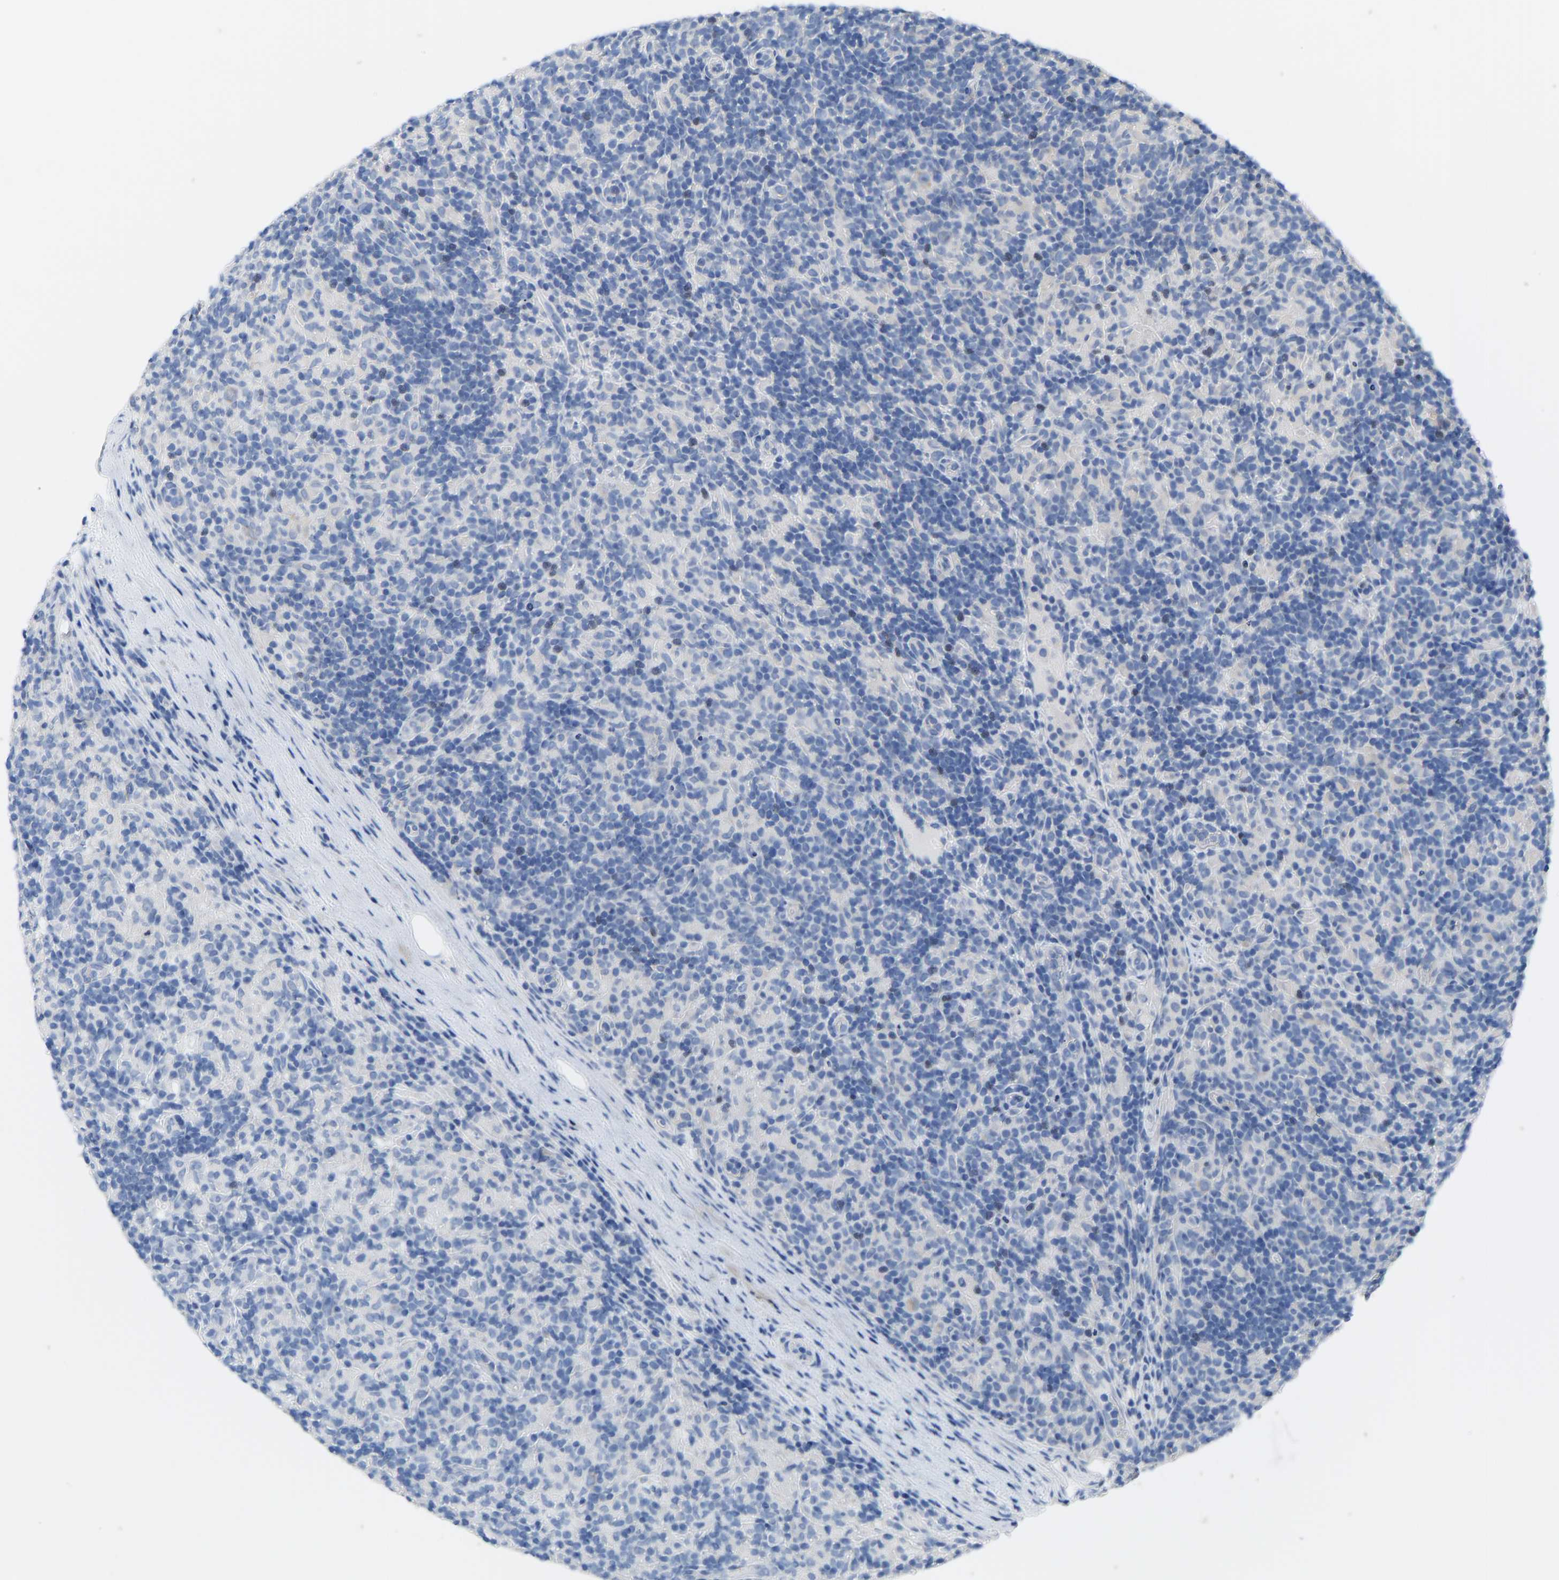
{"staining": {"intensity": "negative", "quantity": "none", "location": "none"}, "tissue": "lymphoma", "cell_type": "Tumor cells", "image_type": "cancer", "snomed": [{"axis": "morphology", "description": "Hodgkin's disease, NOS"}, {"axis": "topography", "description": "Lymph node"}], "caption": "A high-resolution histopathology image shows immunohistochemistry (IHC) staining of Hodgkin's disease, which reveals no significant positivity in tumor cells.", "gene": "OLIG2", "patient": {"sex": "male", "age": 70}}